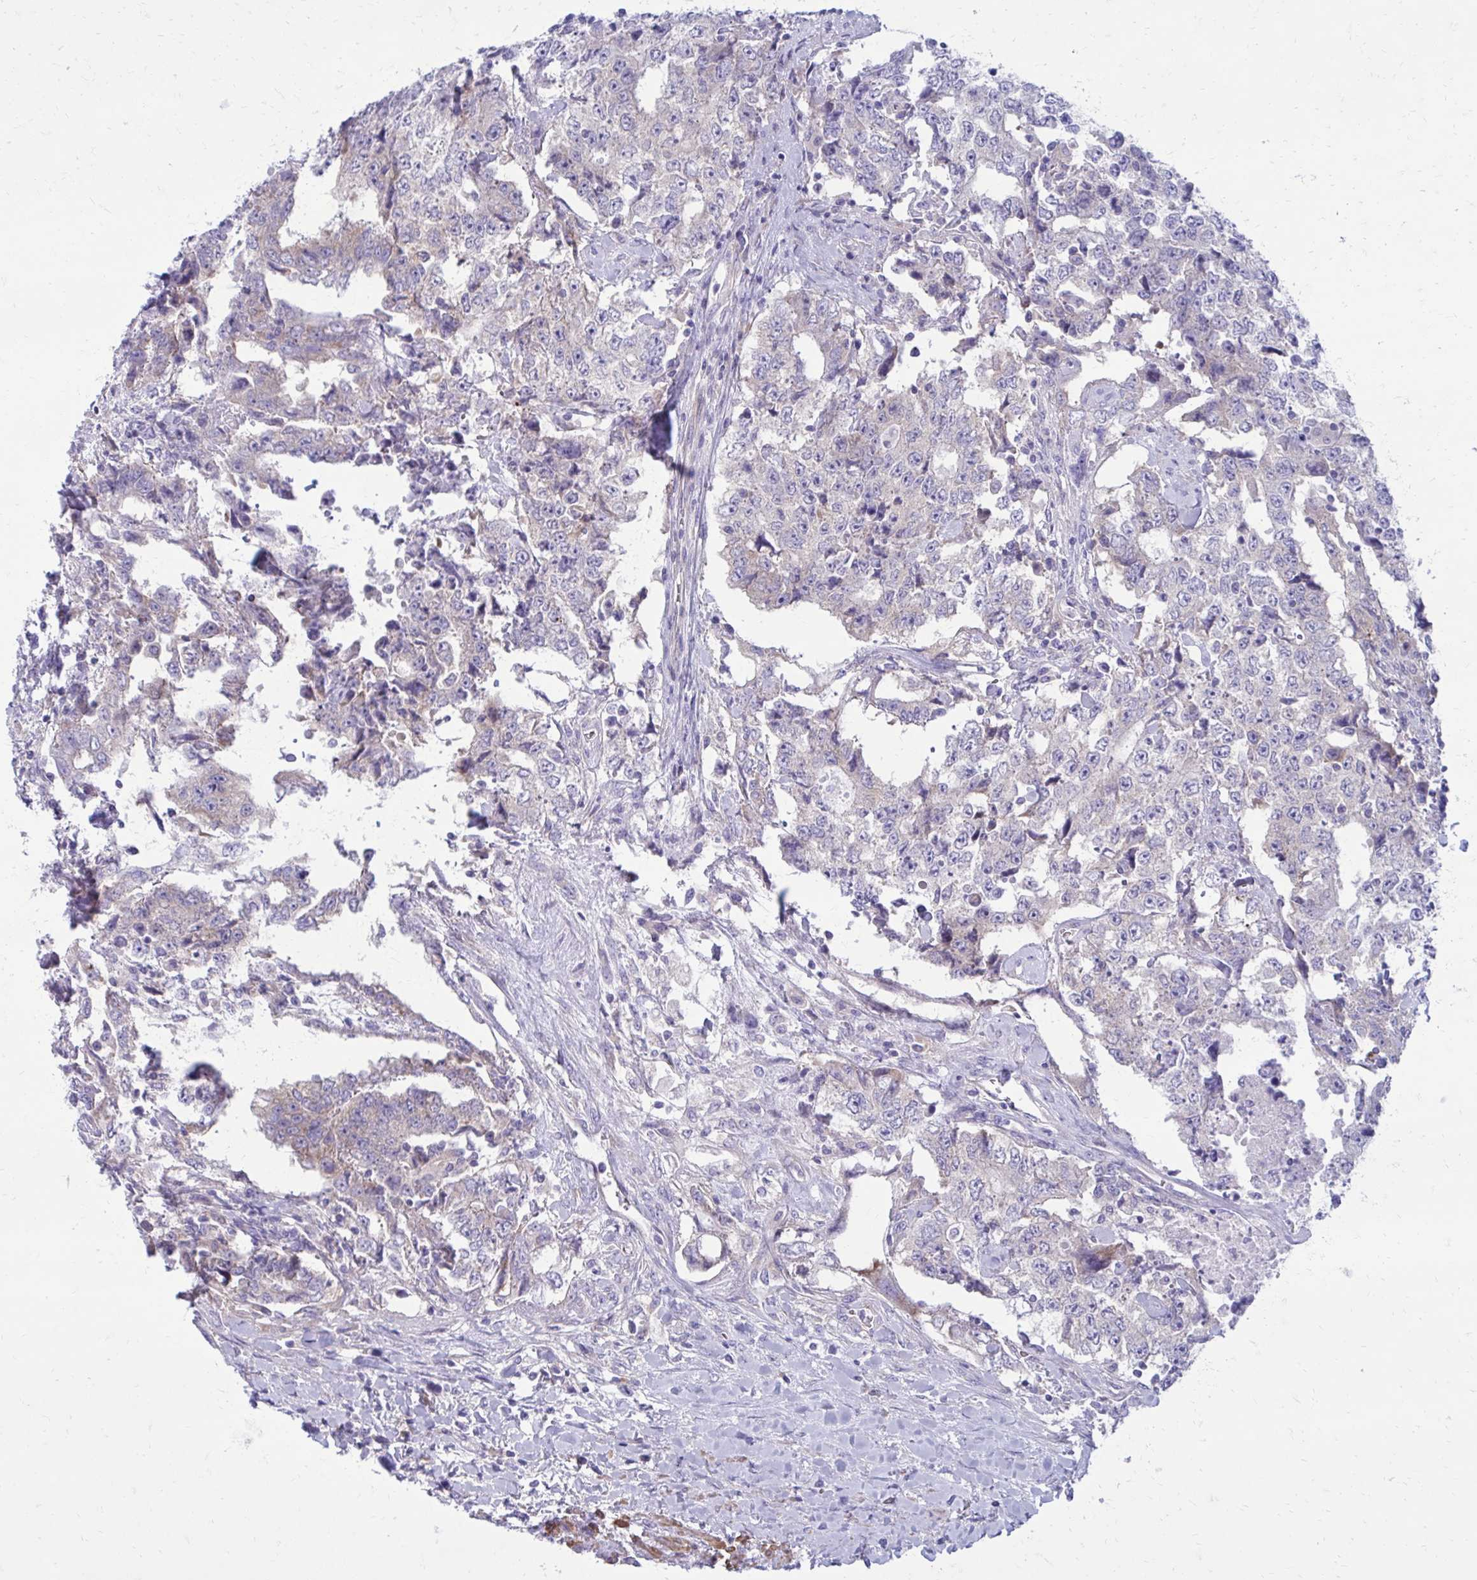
{"staining": {"intensity": "negative", "quantity": "none", "location": "none"}, "tissue": "testis cancer", "cell_type": "Tumor cells", "image_type": "cancer", "snomed": [{"axis": "morphology", "description": "Carcinoma, Embryonal, NOS"}, {"axis": "topography", "description": "Testis"}], "caption": "Micrograph shows no protein positivity in tumor cells of testis cancer (embryonal carcinoma) tissue. (DAB immunohistochemistry (IHC) visualized using brightfield microscopy, high magnification).", "gene": "GIGYF2", "patient": {"sex": "male", "age": 24}}